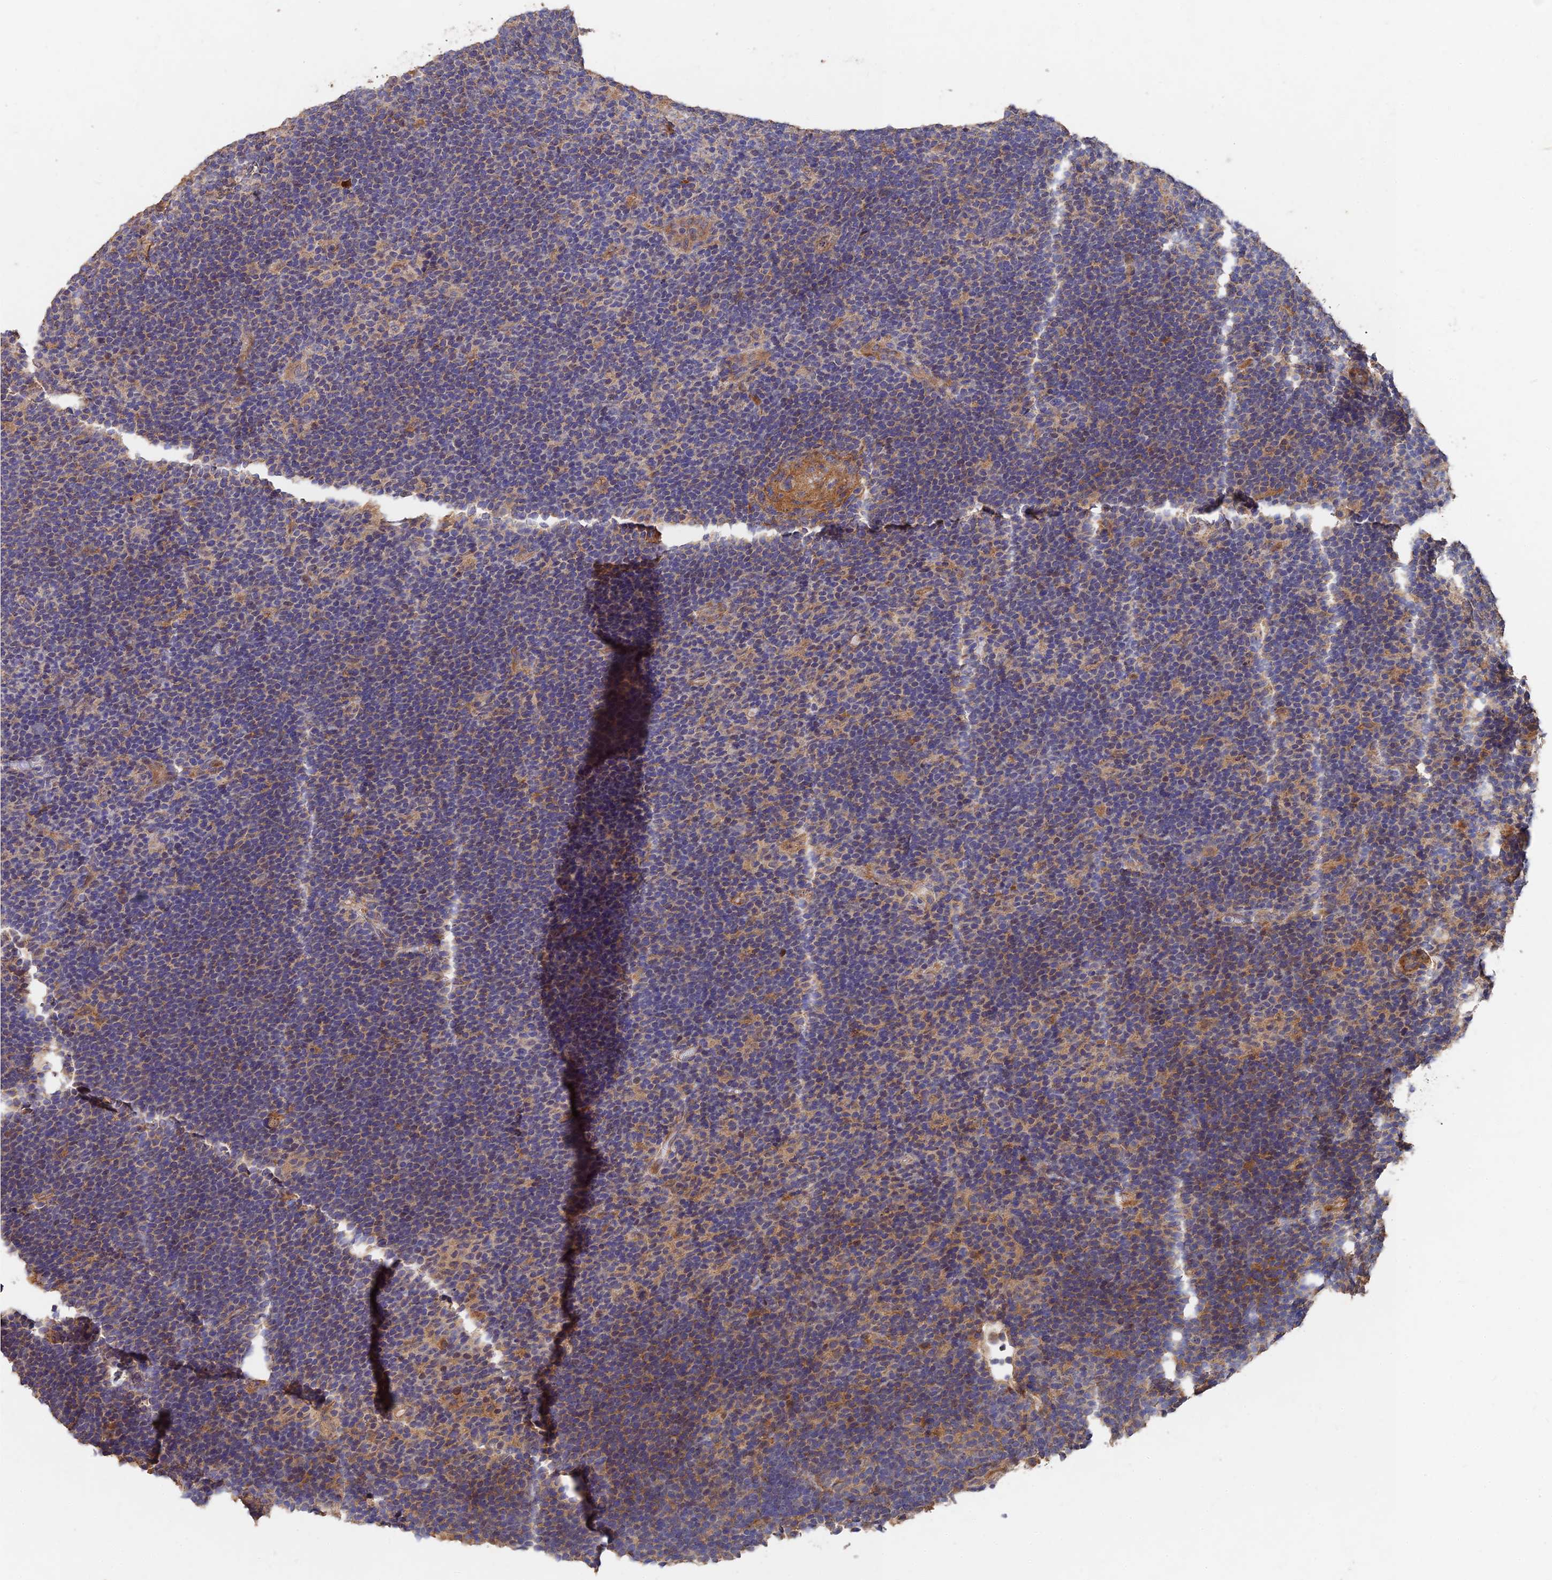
{"staining": {"intensity": "weak", "quantity": "25%-75%", "location": "cytoplasmic/membranous"}, "tissue": "lymphoma", "cell_type": "Tumor cells", "image_type": "cancer", "snomed": [{"axis": "morphology", "description": "Hodgkin's disease, NOS"}, {"axis": "topography", "description": "Lymph node"}], "caption": "This is a photomicrograph of immunohistochemistry (IHC) staining of lymphoma, which shows weak positivity in the cytoplasmic/membranous of tumor cells.", "gene": "SLC38A11", "patient": {"sex": "female", "age": 57}}